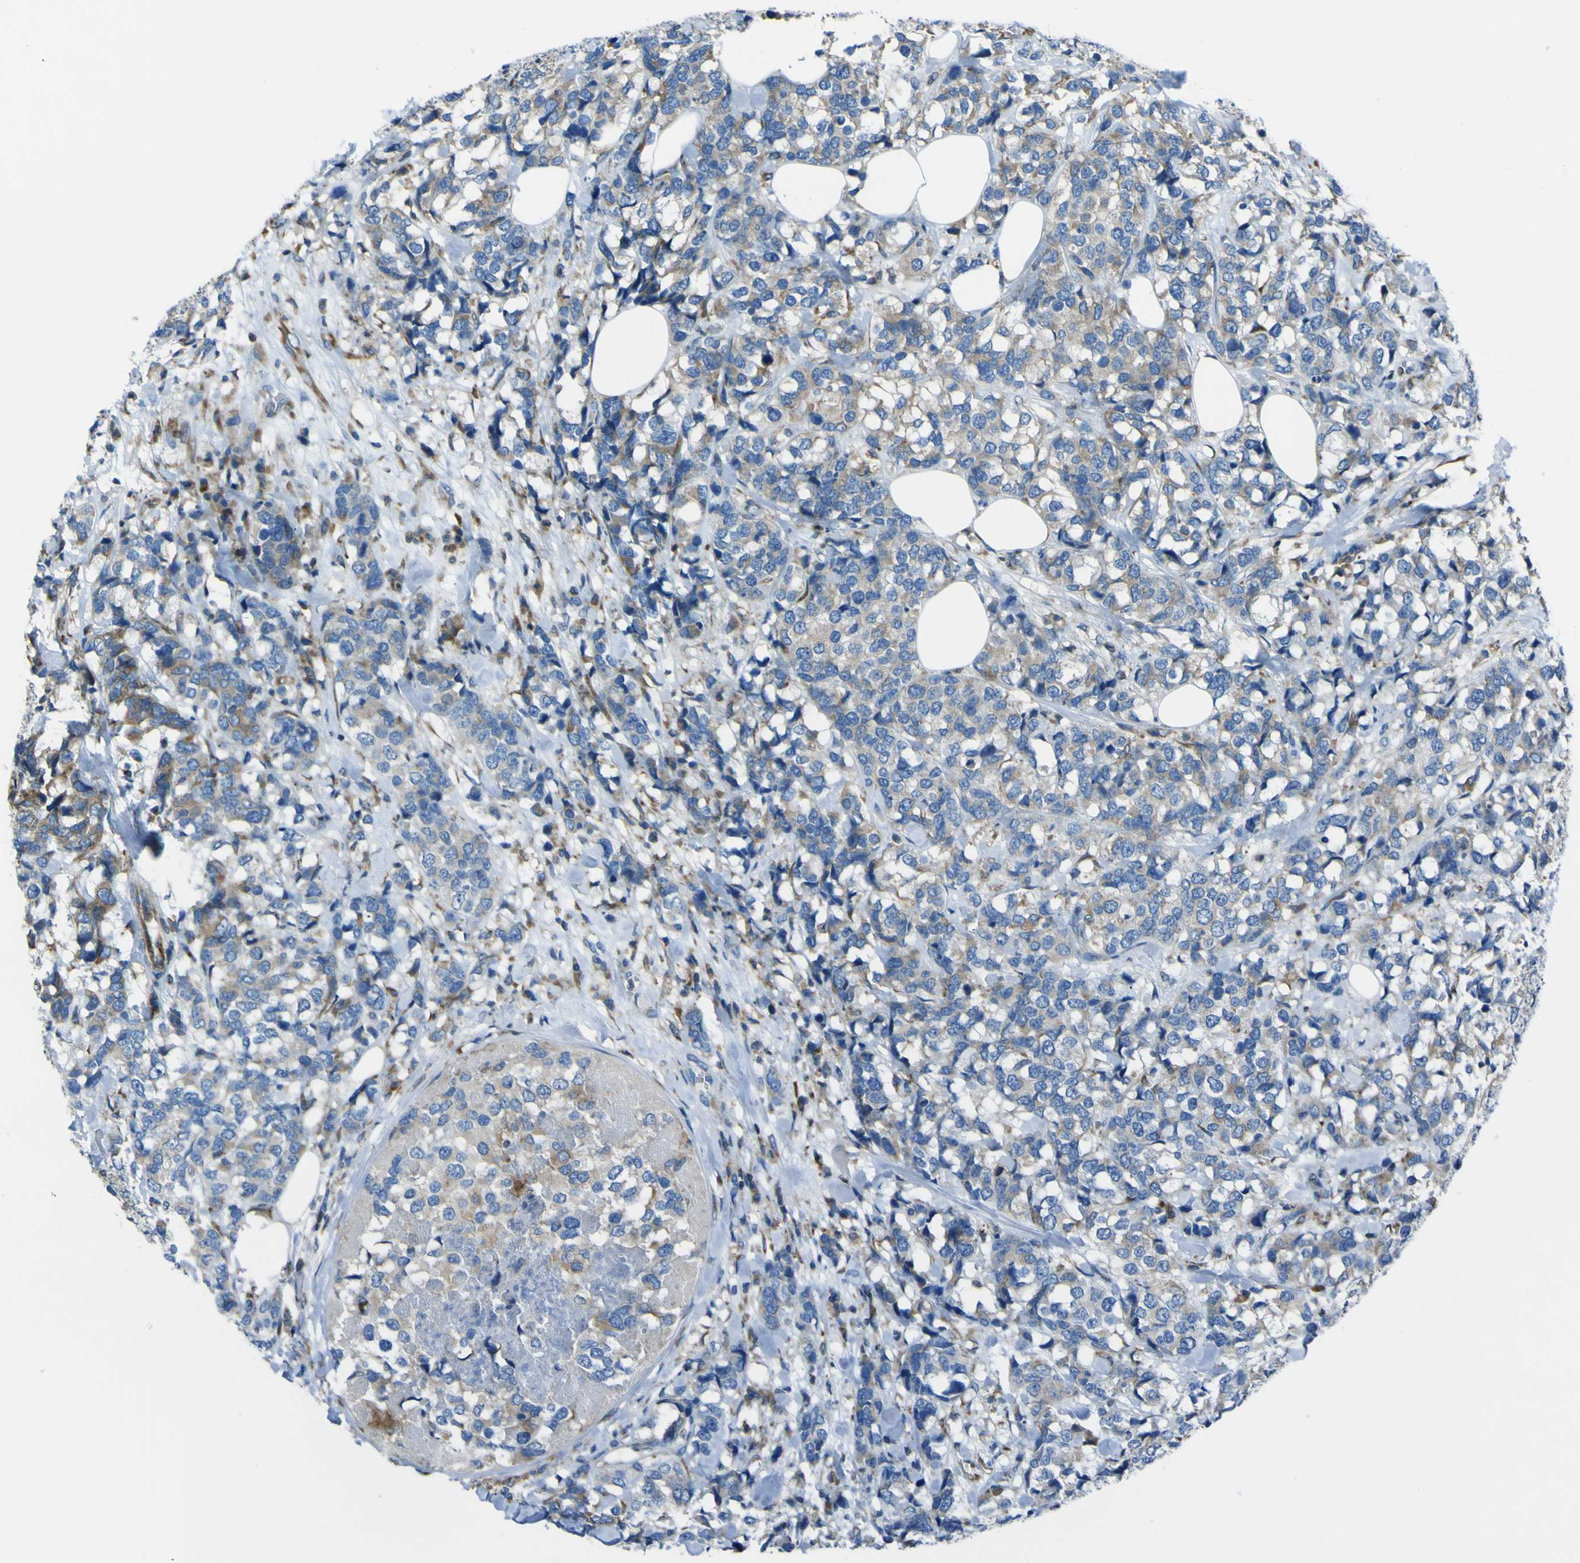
{"staining": {"intensity": "moderate", "quantity": "25%-75%", "location": "cytoplasmic/membranous"}, "tissue": "breast cancer", "cell_type": "Tumor cells", "image_type": "cancer", "snomed": [{"axis": "morphology", "description": "Lobular carcinoma"}, {"axis": "topography", "description": "Breast"}], "caption": "Immunohistochemical staining of human breast lobular carcinoma displays moderate cytoplasmic/membranous protein positivity in about 25%-75% of tumor cells. The staining was performed using DAB (3,3'-diaminobenzidine) to visualize the protein expression in brown, while the nuclei were stained in blue with hematoxylin (Magnification: 20x).", "gene": "STIM1", "patient": {"sex": "female", "age": 59}}